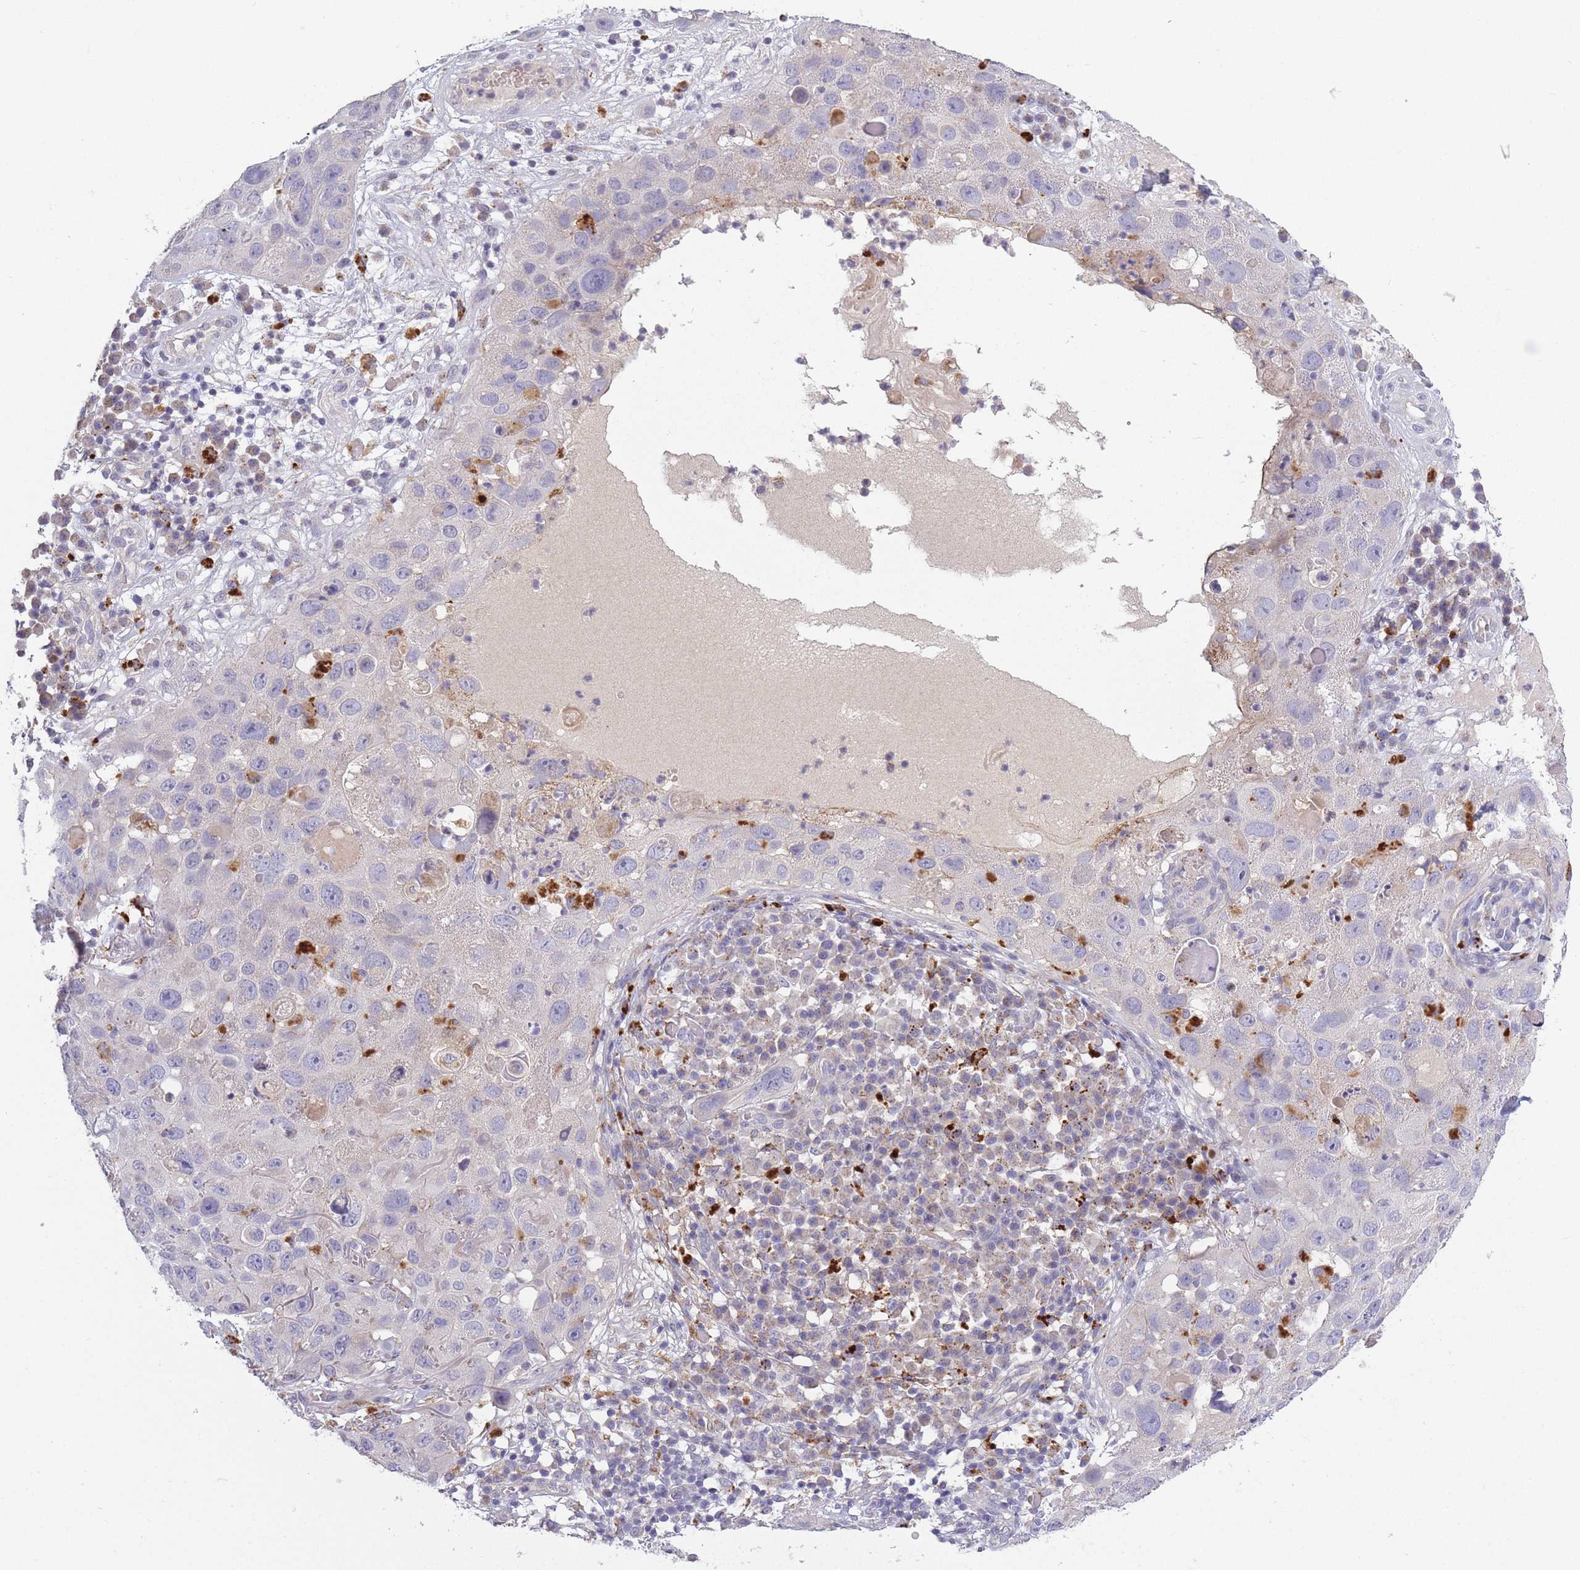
{"staining": {"intensity": "negative", "quantity": "none", "location": "none"}, "tissue": "skin cancer", "cell_type": "Tumor cells", "image_type": "cancer", "snomed": [{"axis": "morphology", "description": "Squamous cell carcinoma in situ, NOS"}, {"axis": "morphology", "description": "Squamous cell carcinoma, NOS"}, {"axis": "topography", "description": "Skin"}], "caption": "Micrograph shows no significant protein expression in tumor cells of skin cancer (squamous cell carcinoma in situ).", "gene": "TRIM61", "patient": {"sex": "male", "age": 93}}